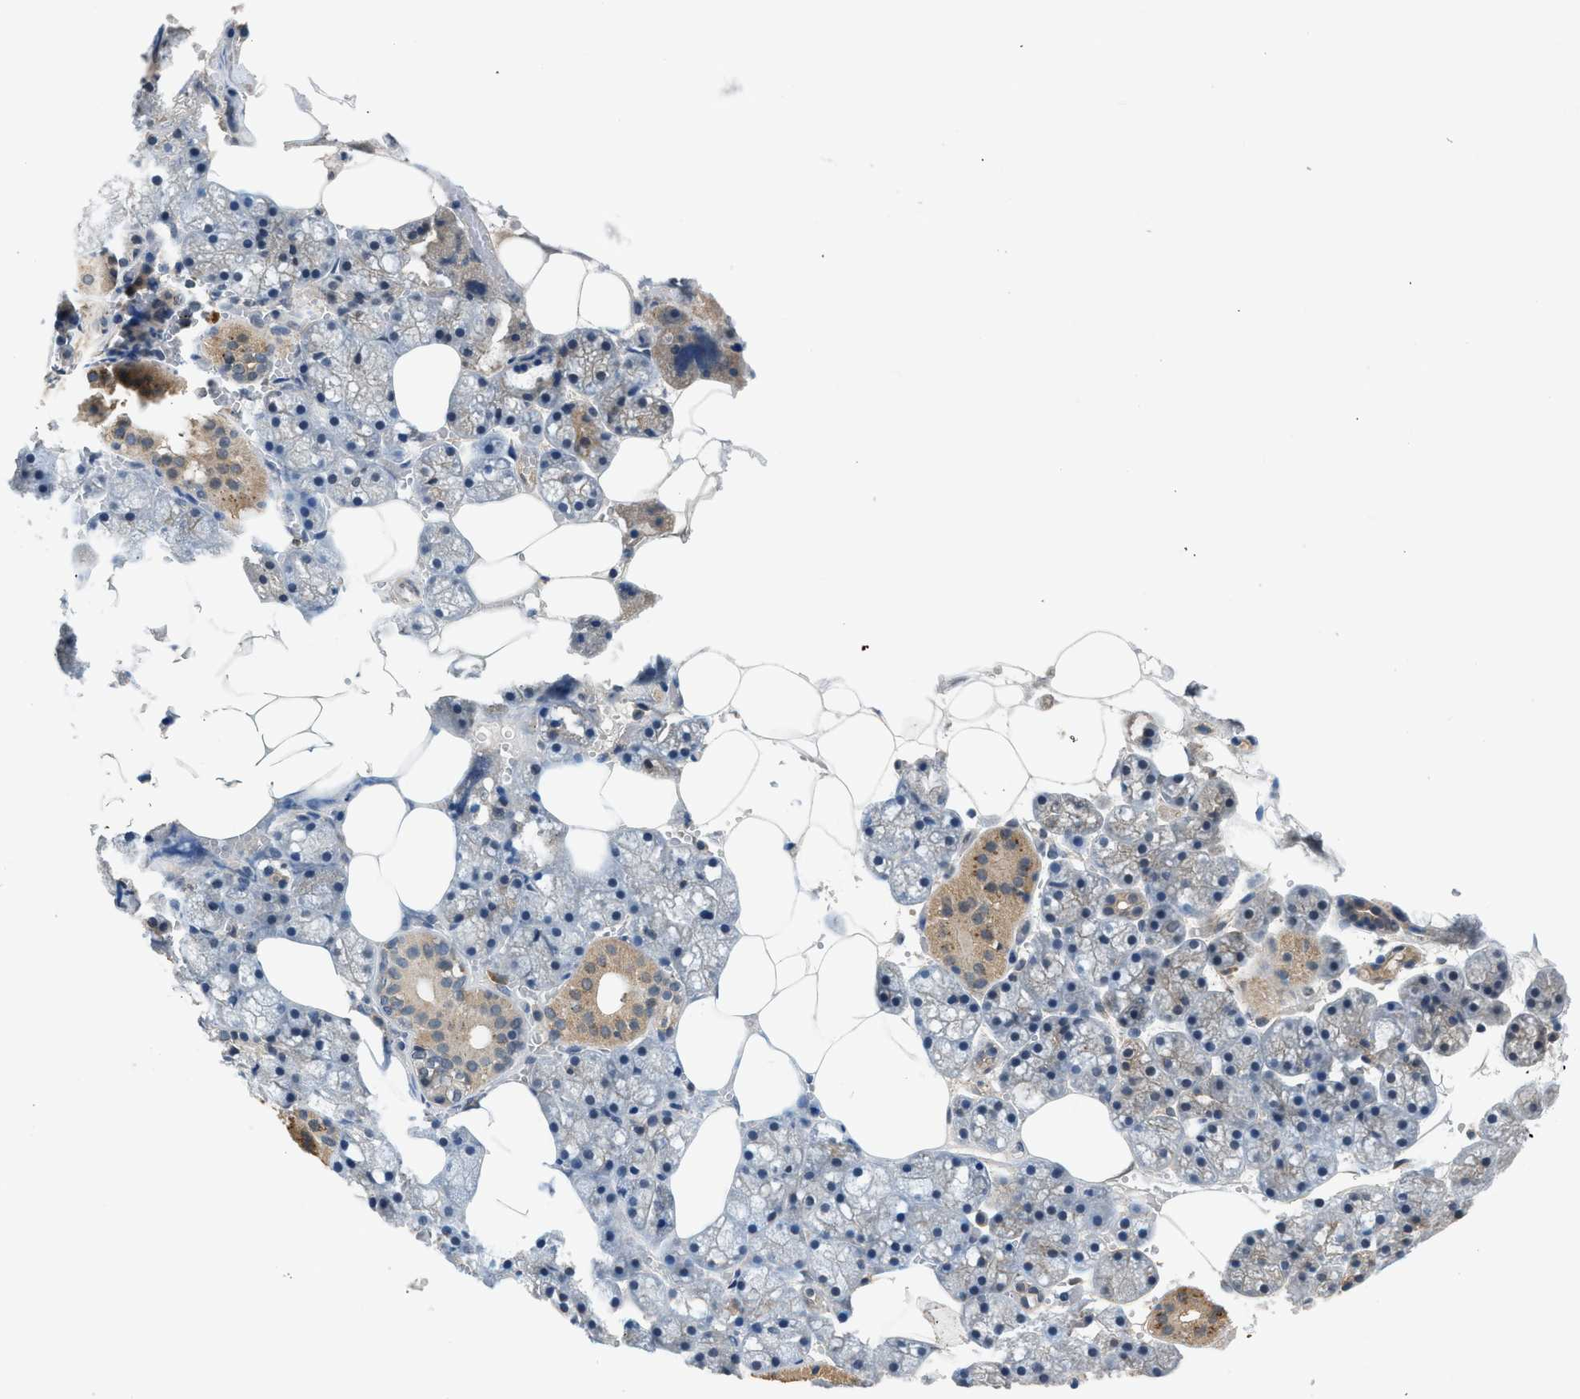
{"staining": {"intensity": "strong", "quantity": "<25%", "location": "cytoplasmic/membranous"}, "tissue": "salivary gland", "cell_type": "Glandular cells", "image_type": "normal", "snomed": [{"axis": "morphology", "description": "Normal tissue, NOS"}, {"axis": "topography", "description": "Salivary gland"}], "caption": "Immunohistochemical staining of normal human salivary gland displays <25% levels of strong cytoplasmic/membranous protein expression in about <25% of glandular cells.", "gene": "SLC15A4", "patient": {"sex": "male", "age": 62}}